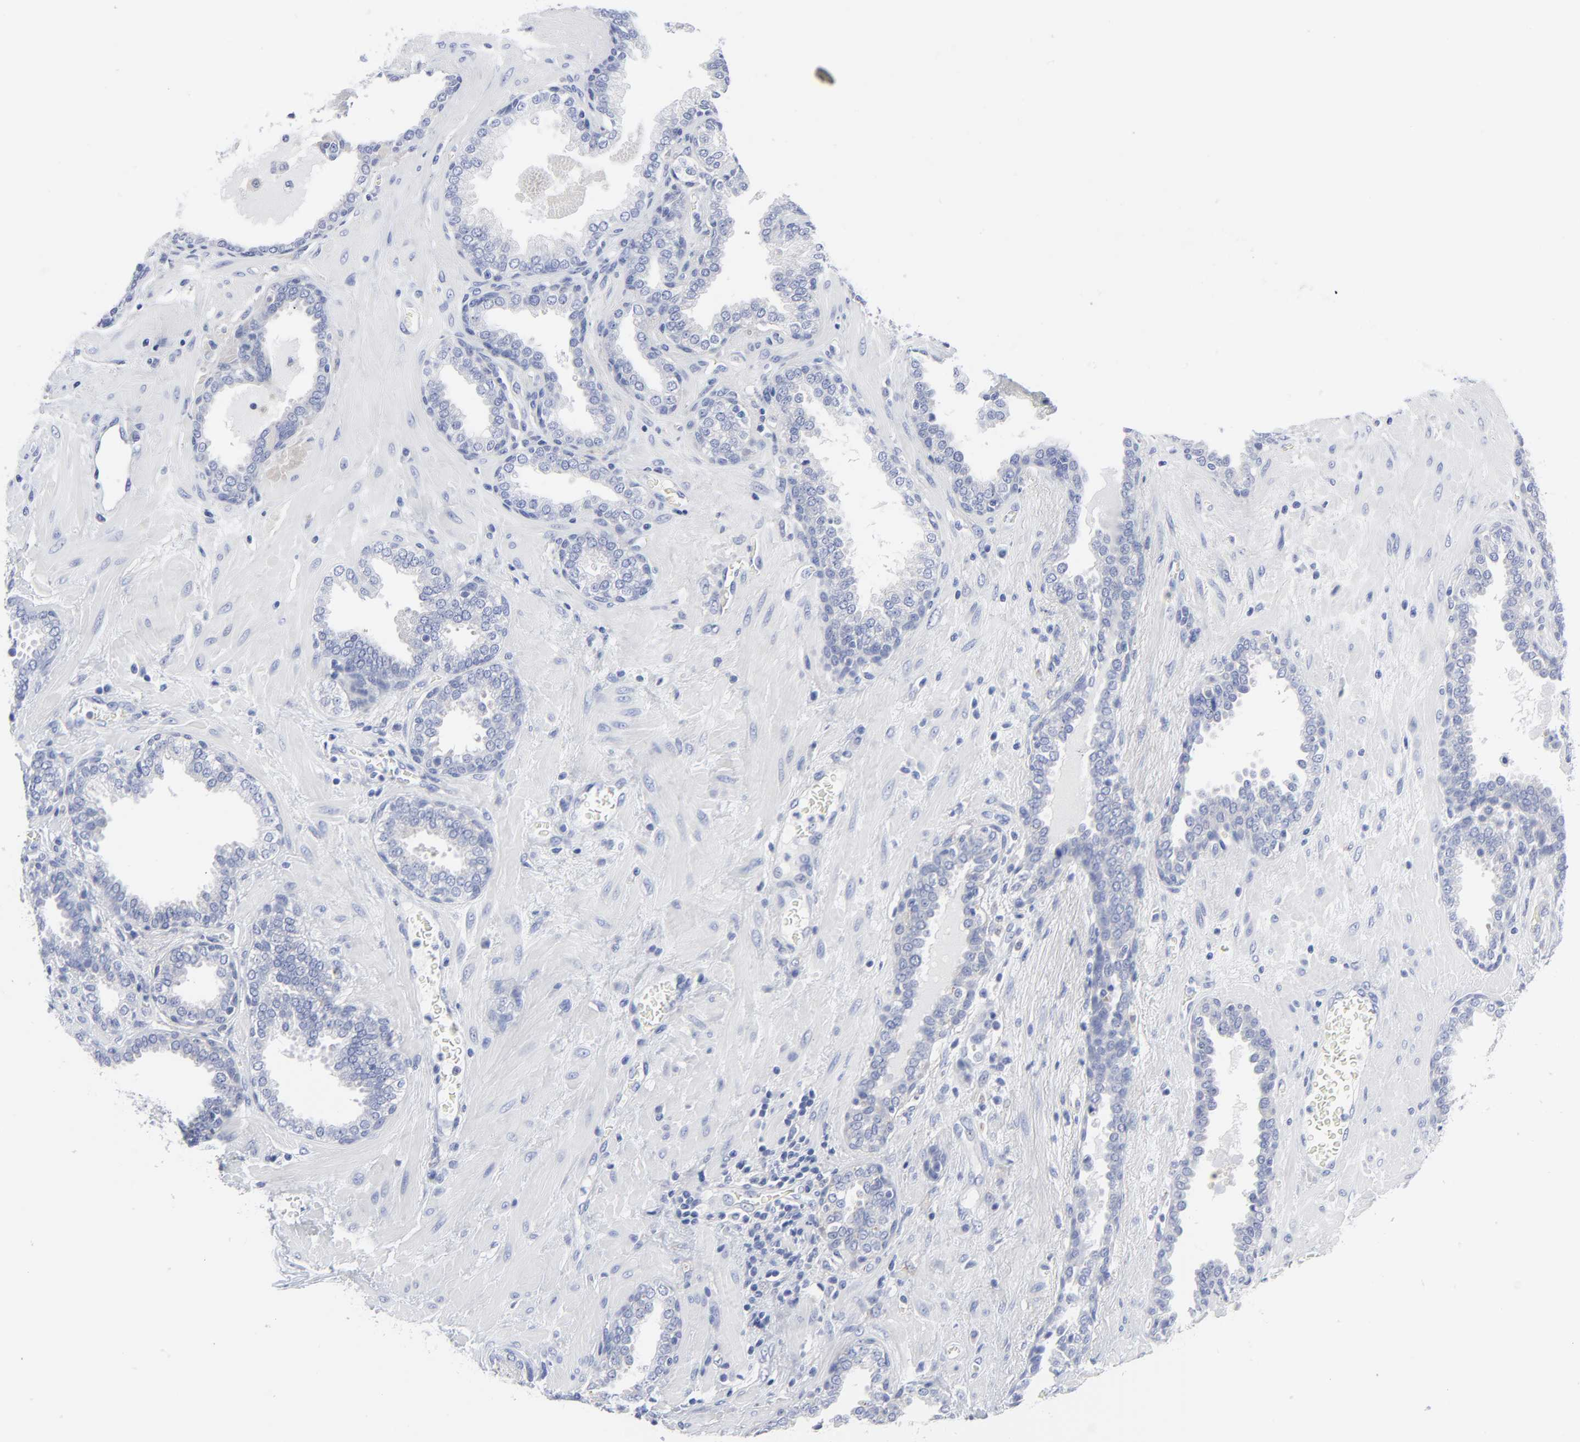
{"staining": {"intensity": "negative", "quantity": "none", "location": "none"}, "tissue": "prostate", "cell_type": "Glandular cells", "image_type": "normal", "snomed": [{"axis": "morphology", "description": "Normal tissue, NOS"}, {"axis": "topography", "description": "Prostate"}], "caption": "This is a photomicrograph of IHC staining of normal prostate, which shows no positivity in glandular cells. Nuclei are stained in blue.", "gene": "STAT2", "patient": {"sex": "male", "age": 51}}